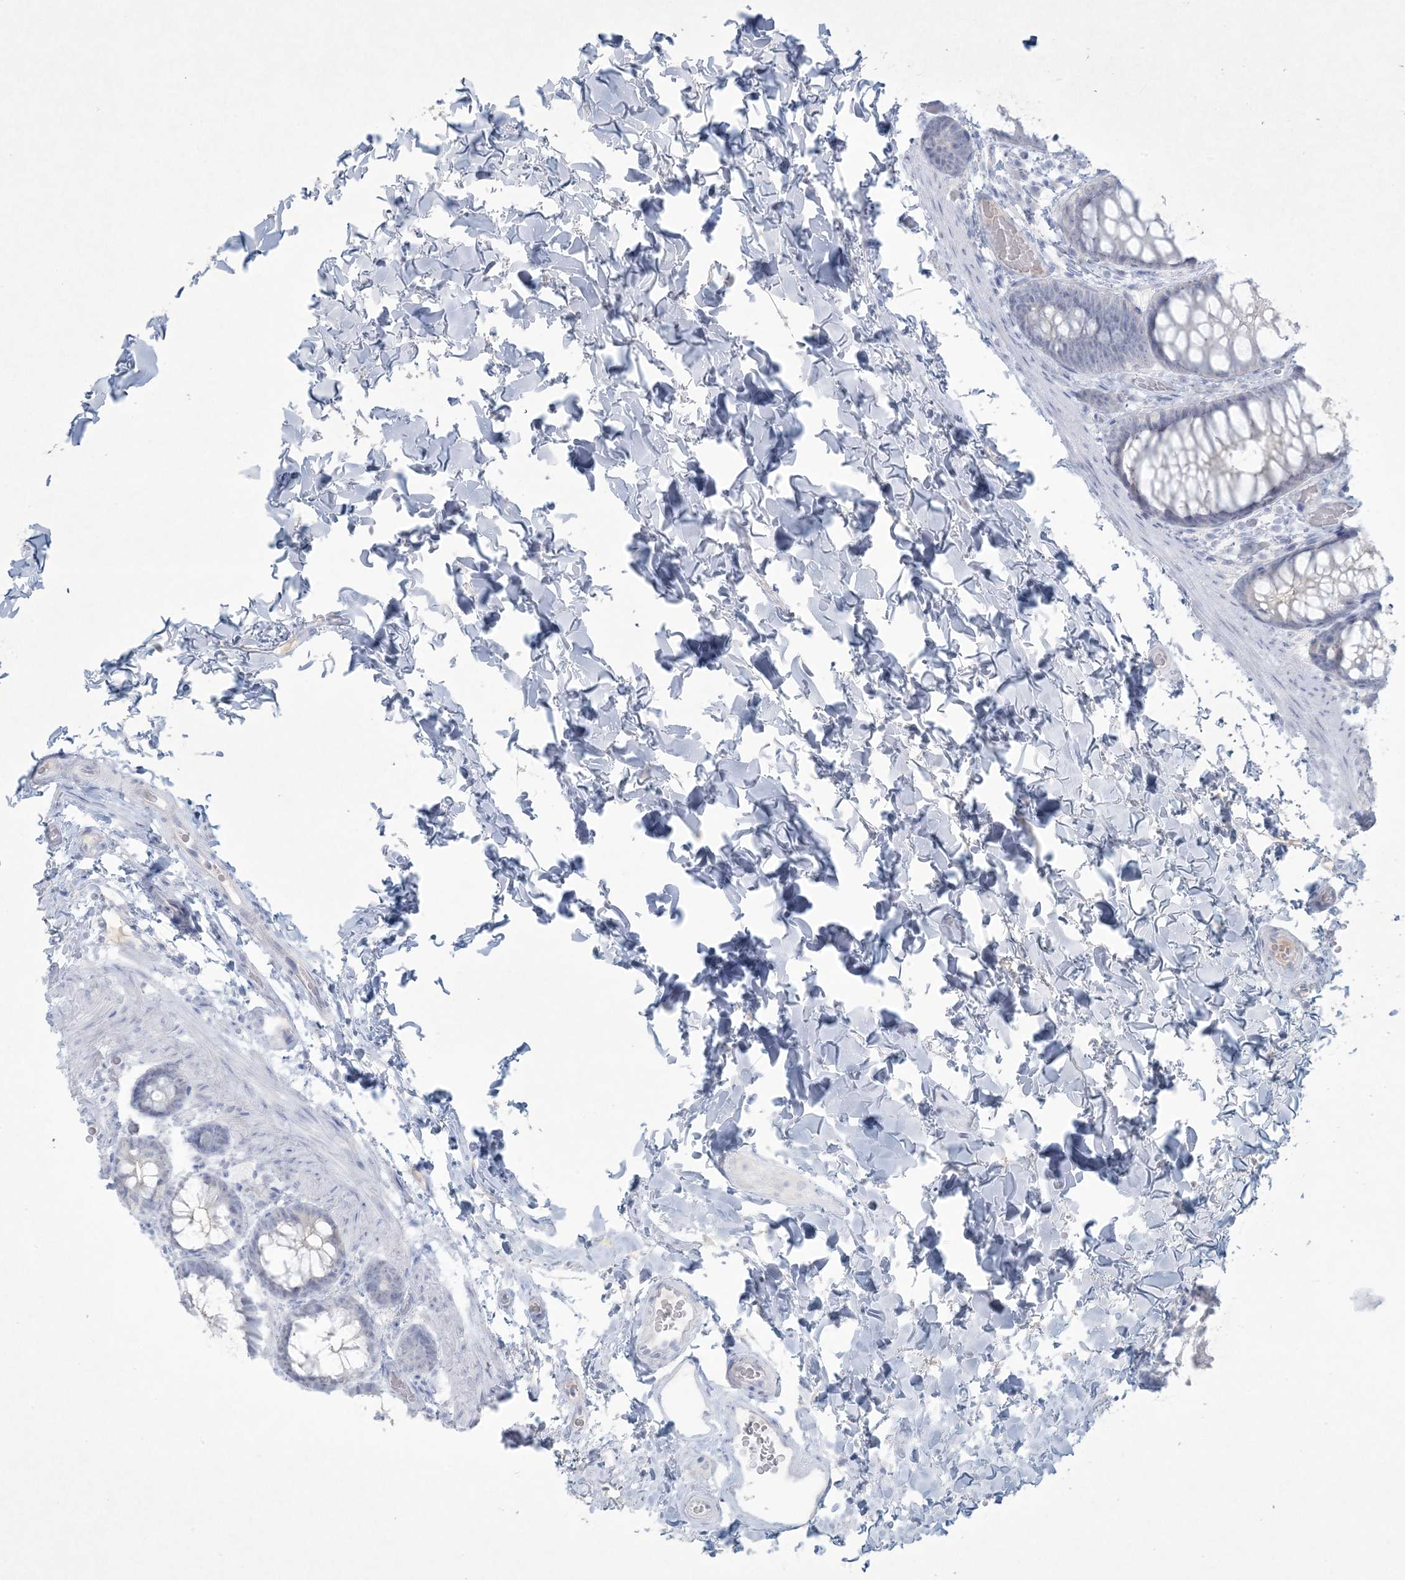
{"staining": {"intensity": "negative", "quantity": "none", "location": "none"}, "tissue": "colon", "cell_type": "Endothelial cells", "image_type": "normal", "snomed": [{"axis": "morphology", "description": "Normal tissue, NOS"}, {"axis": "topography", "description": "Colon"}], "caption": "Protein analysis of unremarkable colon reveals no significant expression in endothelial cells. (Brightfield microscopy of DAB (3,3'-diaminobenzidine) immunohistochemistry at high magnification).", "gene": "CCDC24", "patient": {"sex": "male", "age": 47}}